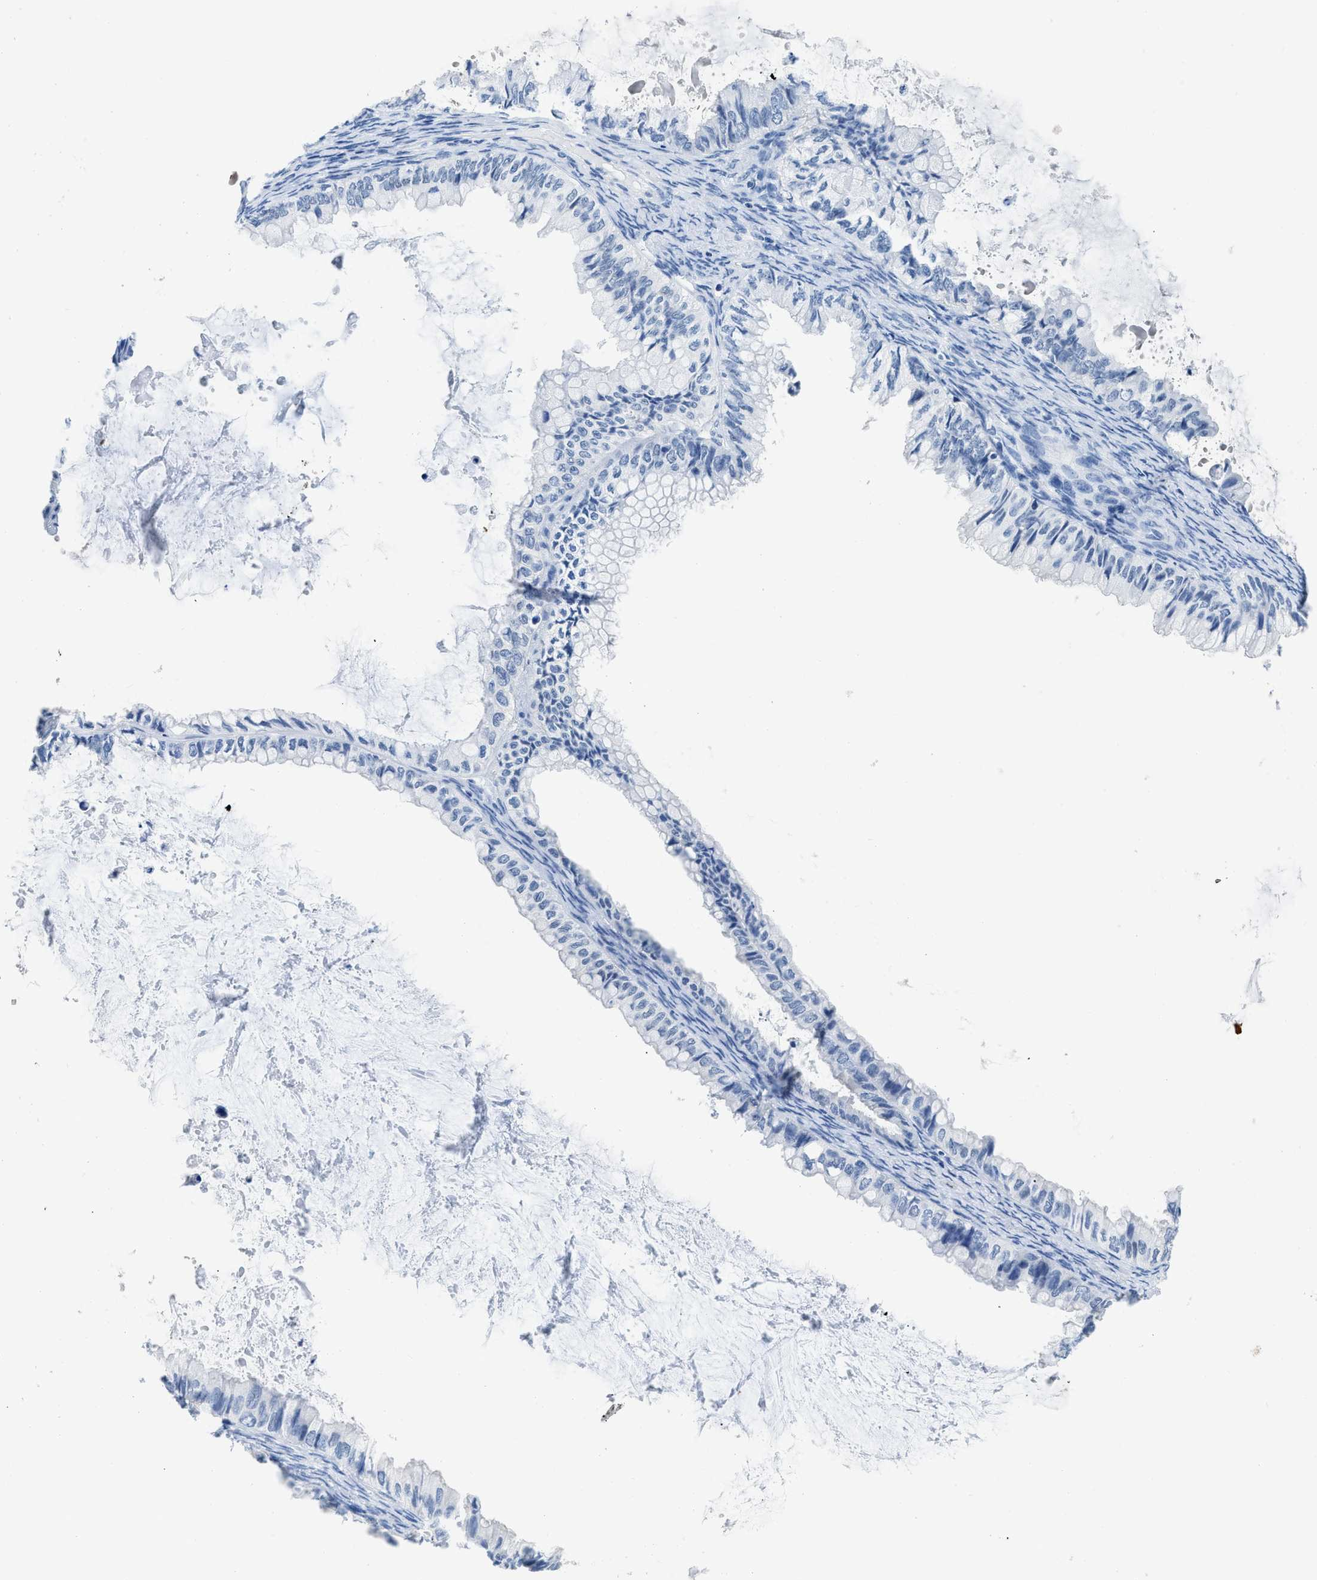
{"staining": {"intensity": "negative", "quantity": "none", "location": "none"}, "tissue": "ovarian cancer", "cell_type": "Tumor cells", "image_type": "cancer", "snomed": [{"axis": "morphology", "description": "Cystadenocarcinoma, mucinous, NOS"}, {"axis": "topography", "description": "Ovary"}], "caption": "A photomicrograph of mucinous cystadenocarcinoma (ovarian) stained for a protein displays no brown staining in tumor cells.", "gene": "NFATC2", "patient": {"sex": "female", "age": 80}}